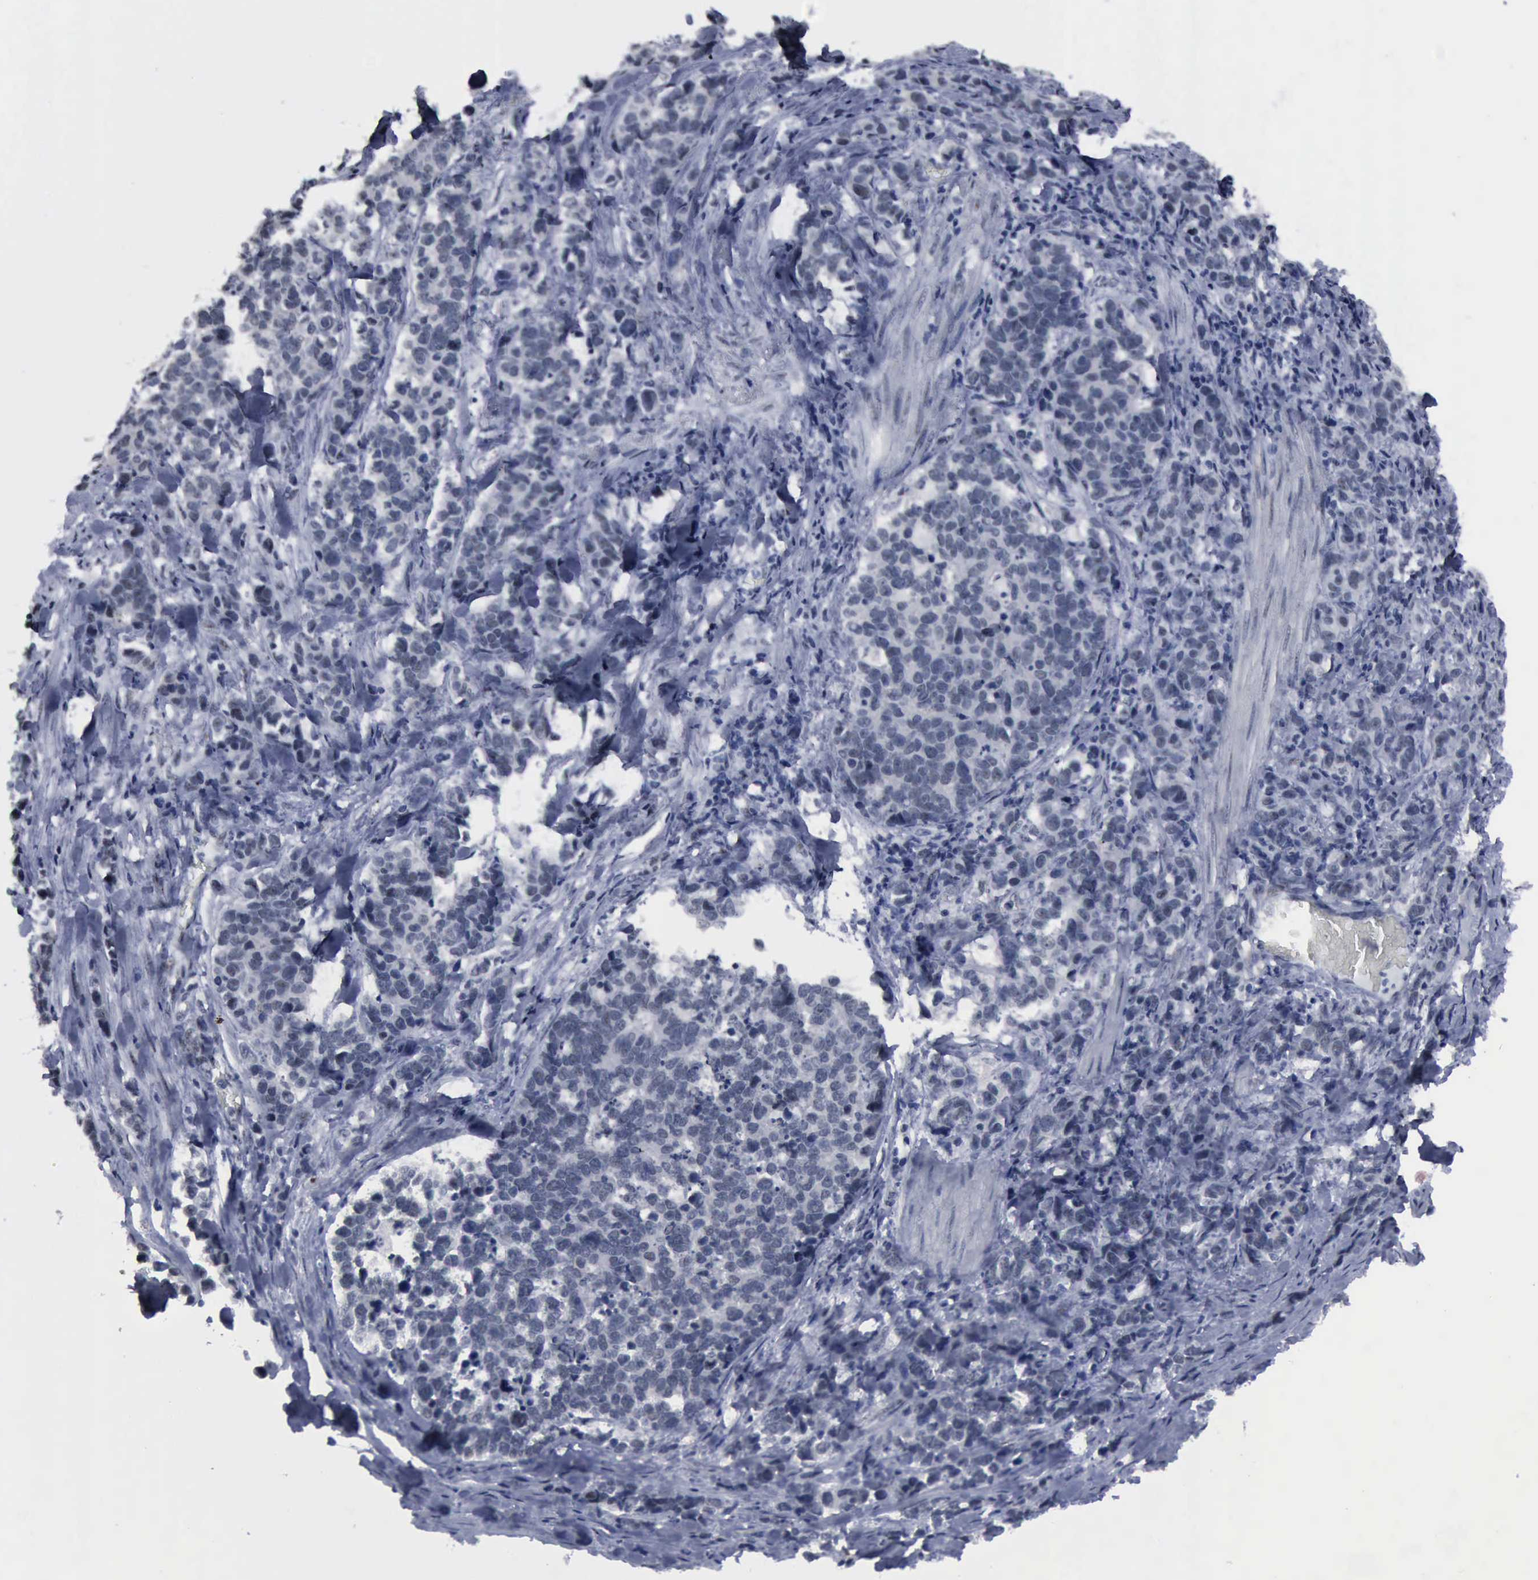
{"staining": {"intensity": "negative", "quantity": "none", "location": "none"}, "tissue": "stomach cancer", "cell_type": "Tumor cells", "image_type": "cancer", "snomed": [{"axis": "morphology", "description": "Adenocarcinoma, NOS"}, {"axis": "topography", "description": "Stomach, upper"}], "caption": "This is a image of IHC staining of adenocarcinoma (stomach), which shows no staining in tumor cells. The staining is performed using DAB brown chromogen with nuclei counter-stained in using hematoxylin.", "gene": "BRD1", "patient": {"sex": "male", "age": 71}}